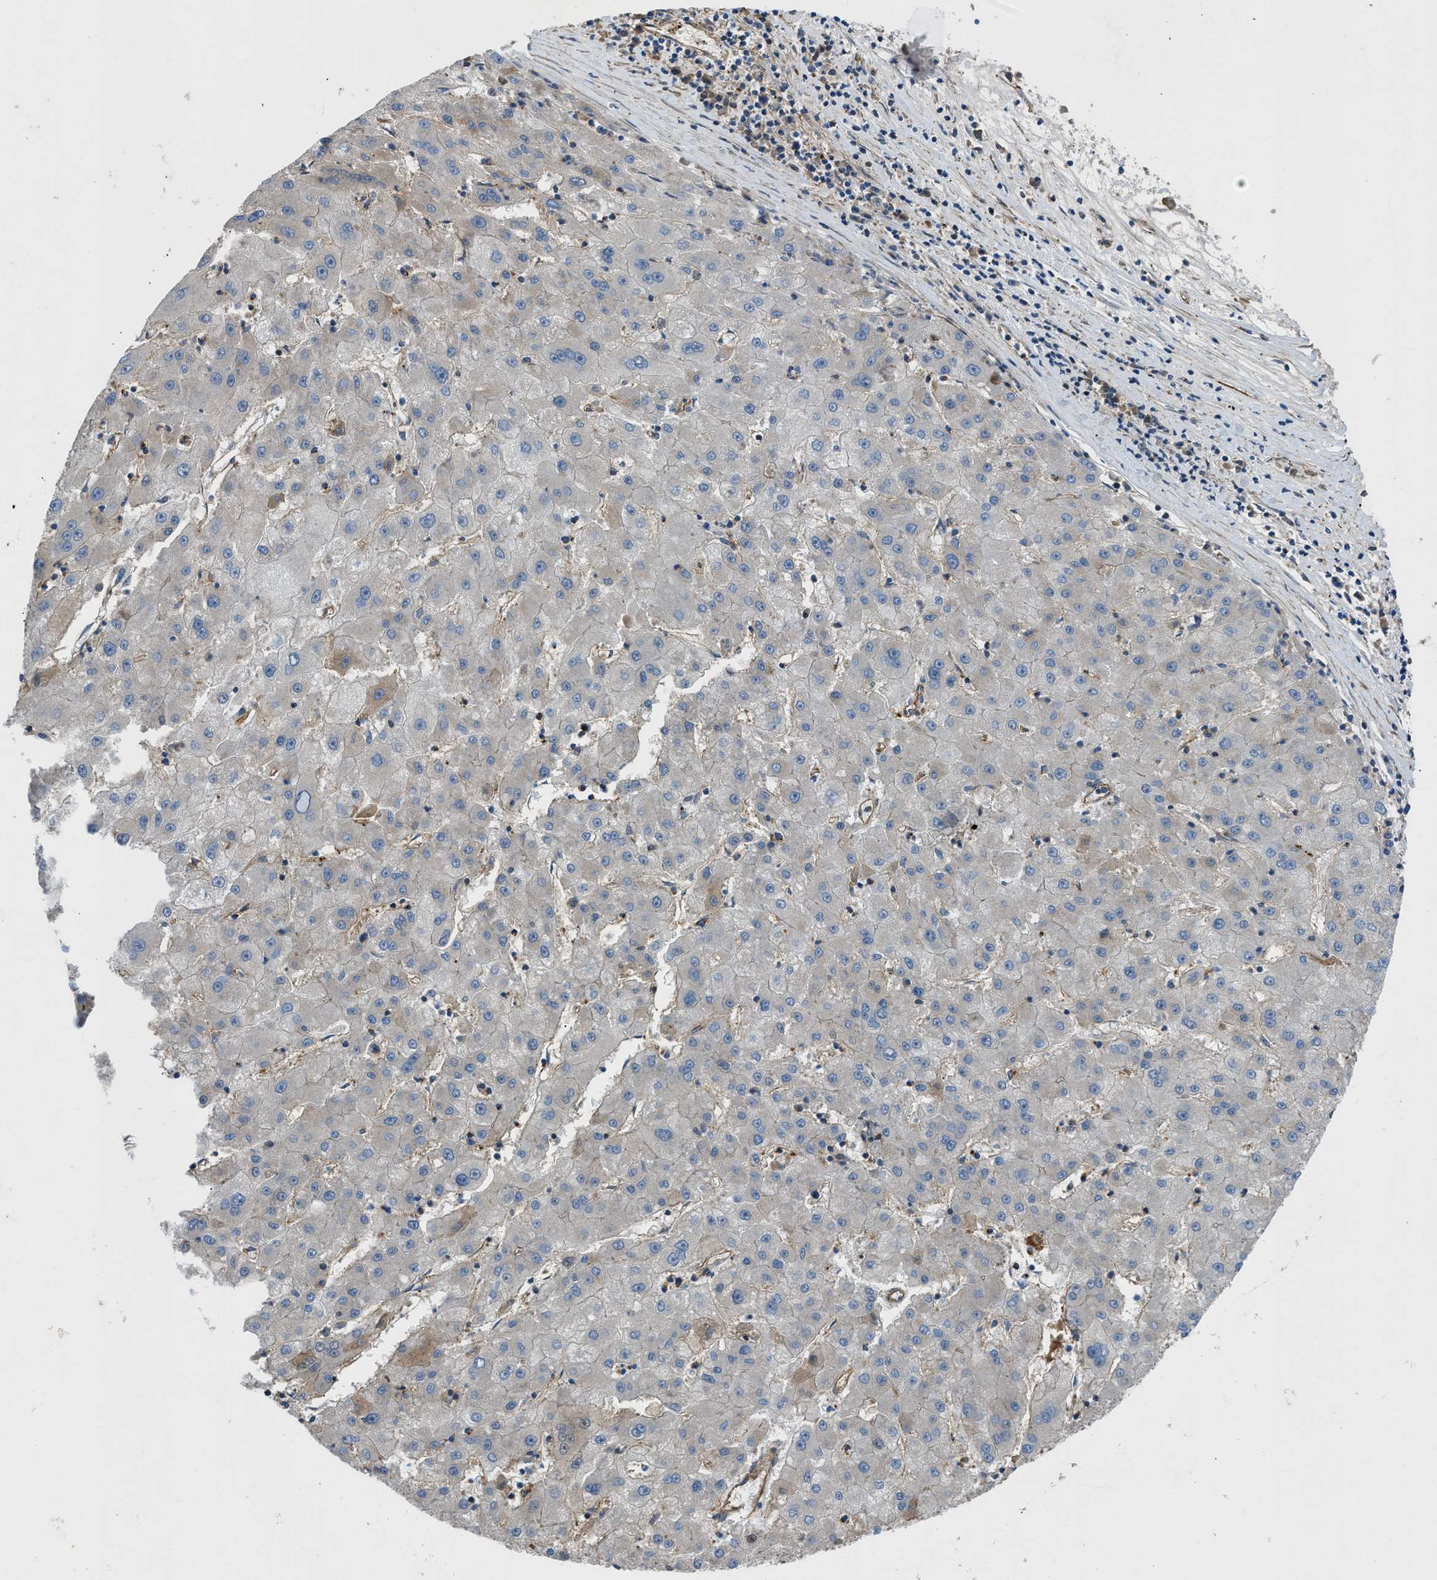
{"staining": {"intensity": "moderate", "quantity": "<25%", "location": "cytoplasmic/membranous"}, "tissue": "liver cancer", "cell_type": "Tumor cells", "image_type": "cancer", "snomed": [{"axis": "morphology", "description": "Carcinoma, Hepatocellular, NOS"}, {"axis": "topography", "description": "Liver"}], "caption": "Tumor cells show low levels of moderate cytoplasmic/membranous positivity in approximately <25% of cells in hepatocellular carcinoma (liver).", "gene": "NYNRIN", "patient": {"sex": "male", "age": 72}}